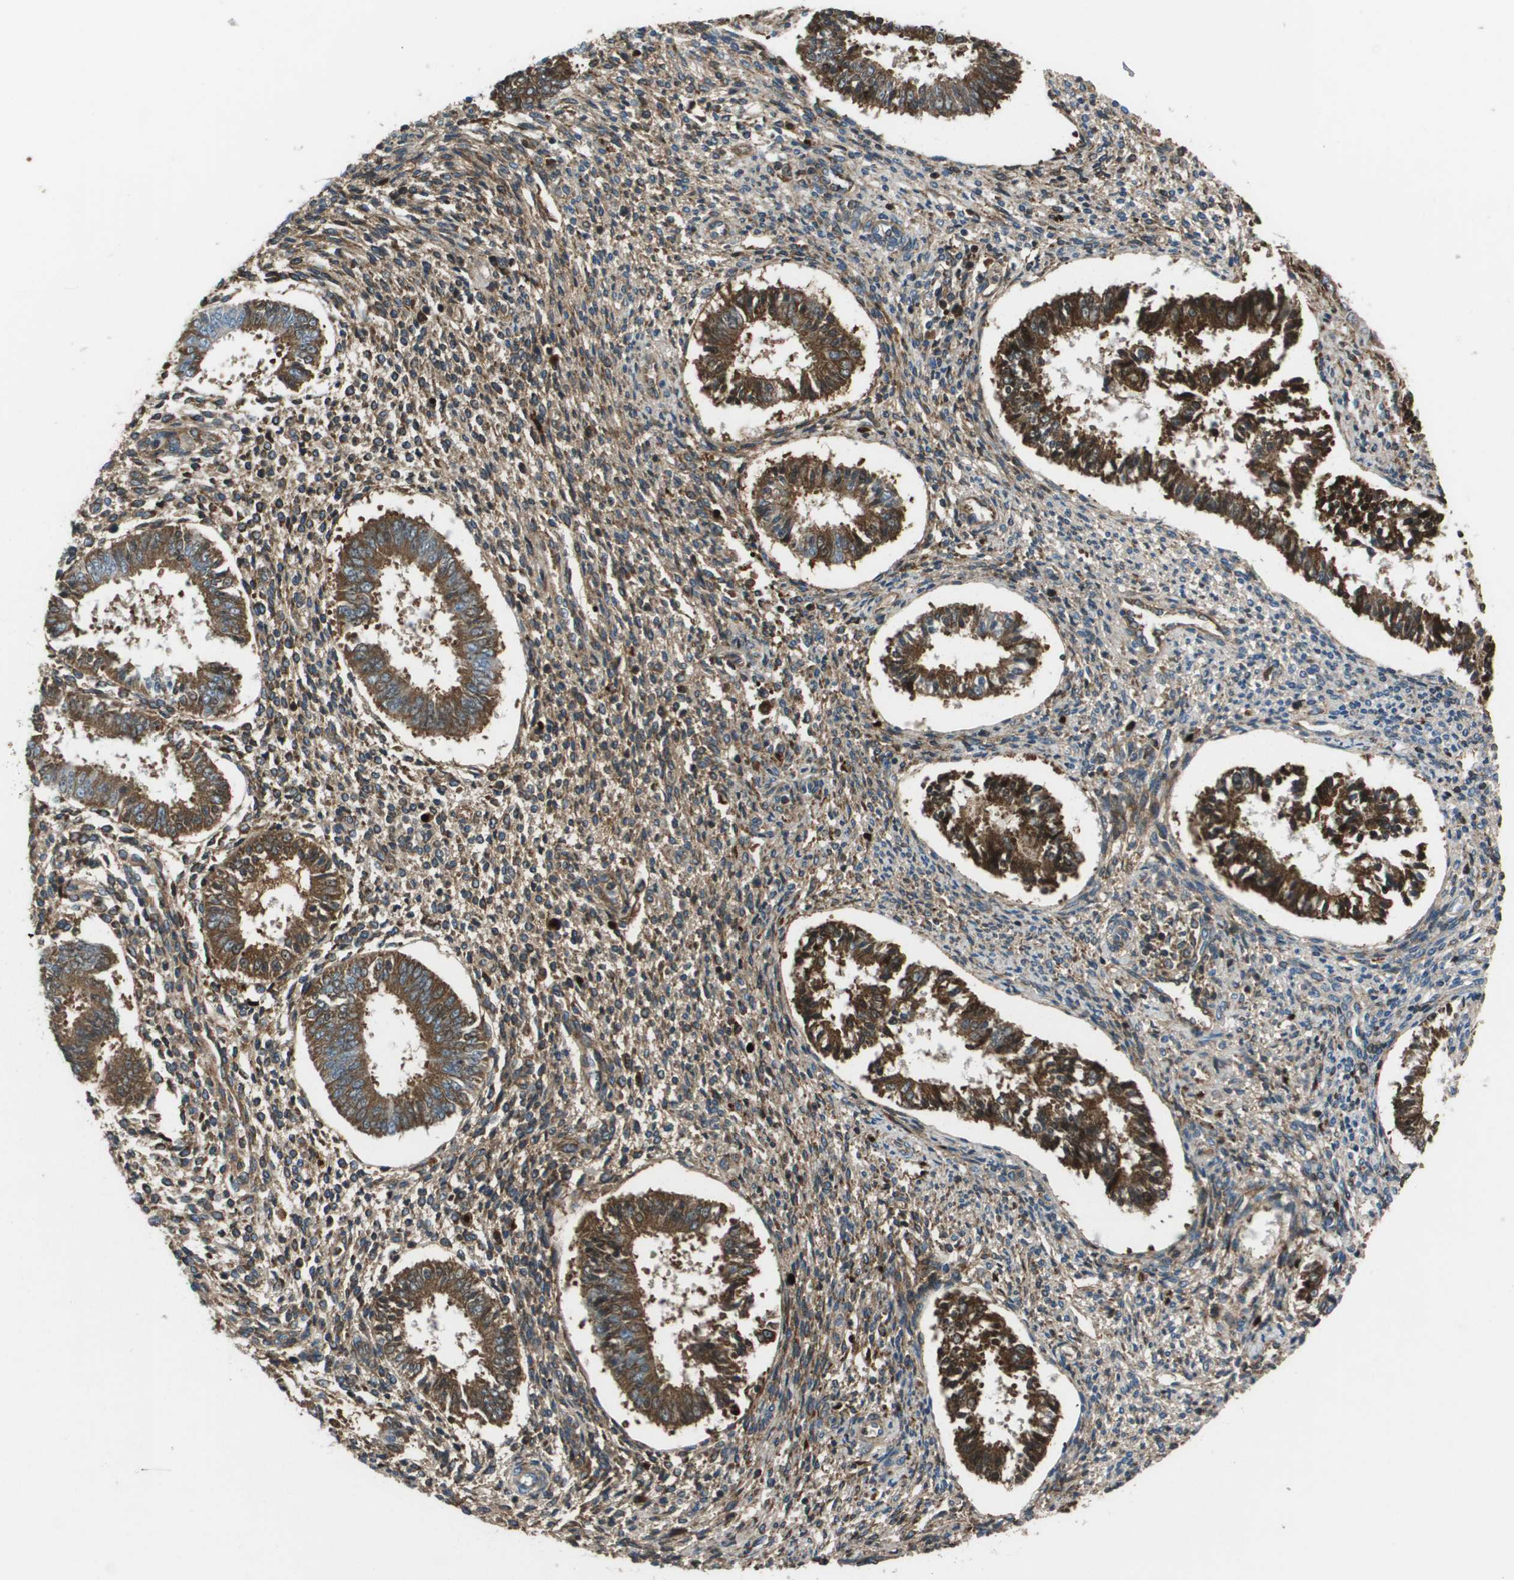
{"staining": {"intensity": "moderate", "quantity": ">75%", "location": "cytoplasmic/membranous"}, "tissue": "endometrium", "cell_type": "Cells in endometrial stroma", "image_type": "normal", "snomed": [{"axis": "morphology", "description": "Normal tissue, NOS"}, {"axis": "topography", "description": "Endometrium"}], "caption": "The micrograph demonstrates staining of normal endometrium, revealing moderate cytoplasmic/membranous protein expression (brown color) within cells in endometrial stroma. Nuclei are stained in blue.", "gene": "PCOLCE", "patient": {"sex": "female", "age": 35}}